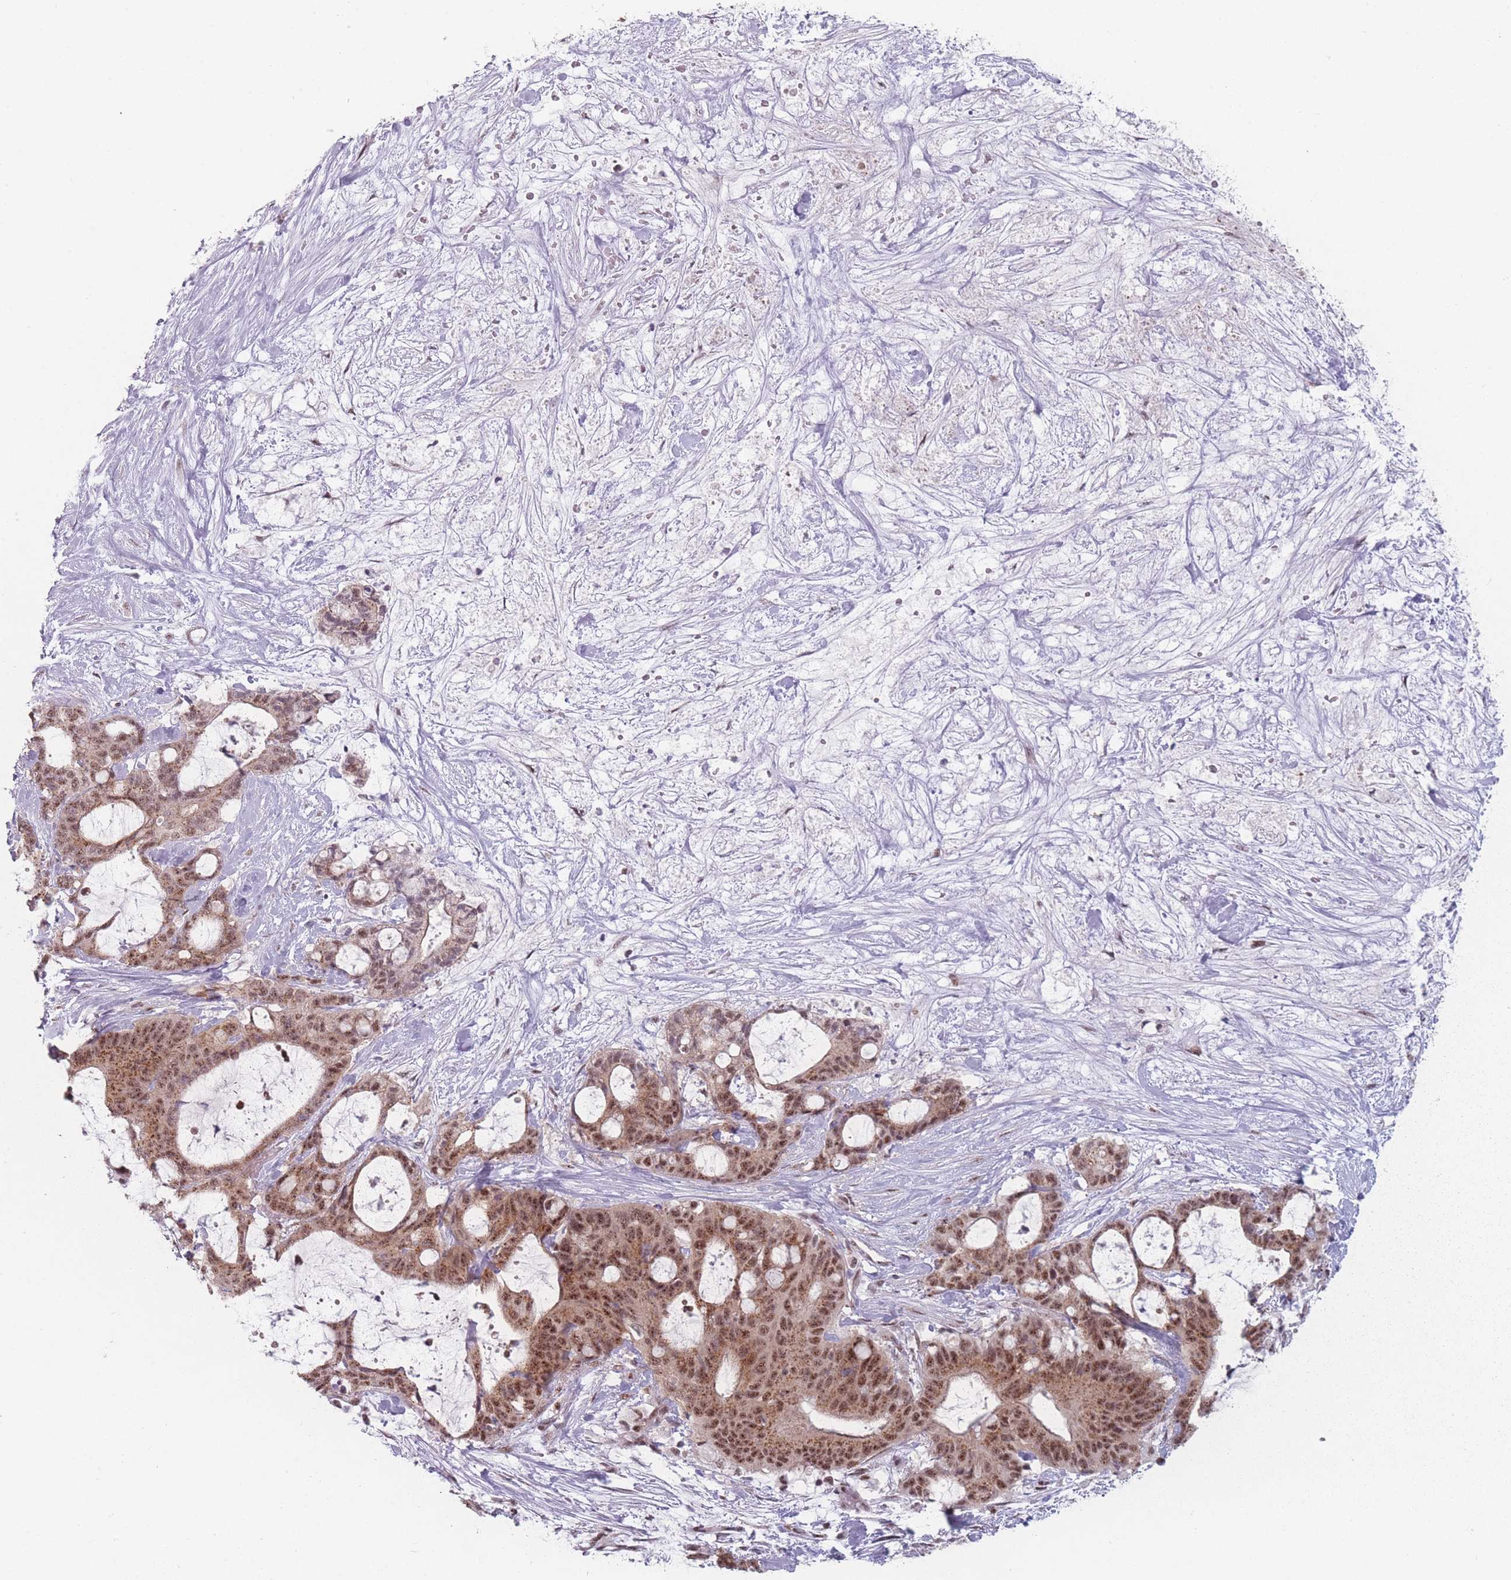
{"staining": {"intensity": "moderate", "quantity": ">75%", "location": "nuclear"}, "tissue": "liver cancer", "cell_type": "Tumor cells", "image_type": "cancer", "snomed": [{"axis": "morphology", "description": "Normal tissue, NOS"}, {"axis": "morphology", "description": "Cholangiocarcinoma"}, {"axis": "topography", "description": "Liver"}, {"axis": "topography", "description": "Peripheral nerve tissue"}], "caption": "Immunohistochemical staining of liver cancer (cholangiocarcinoma) reveals medium levels of moderate nuclear expression in approximately >75% of tumor cells.", "gene": "ZC3H14", "patient": {"sex": "female", "age": 73}}